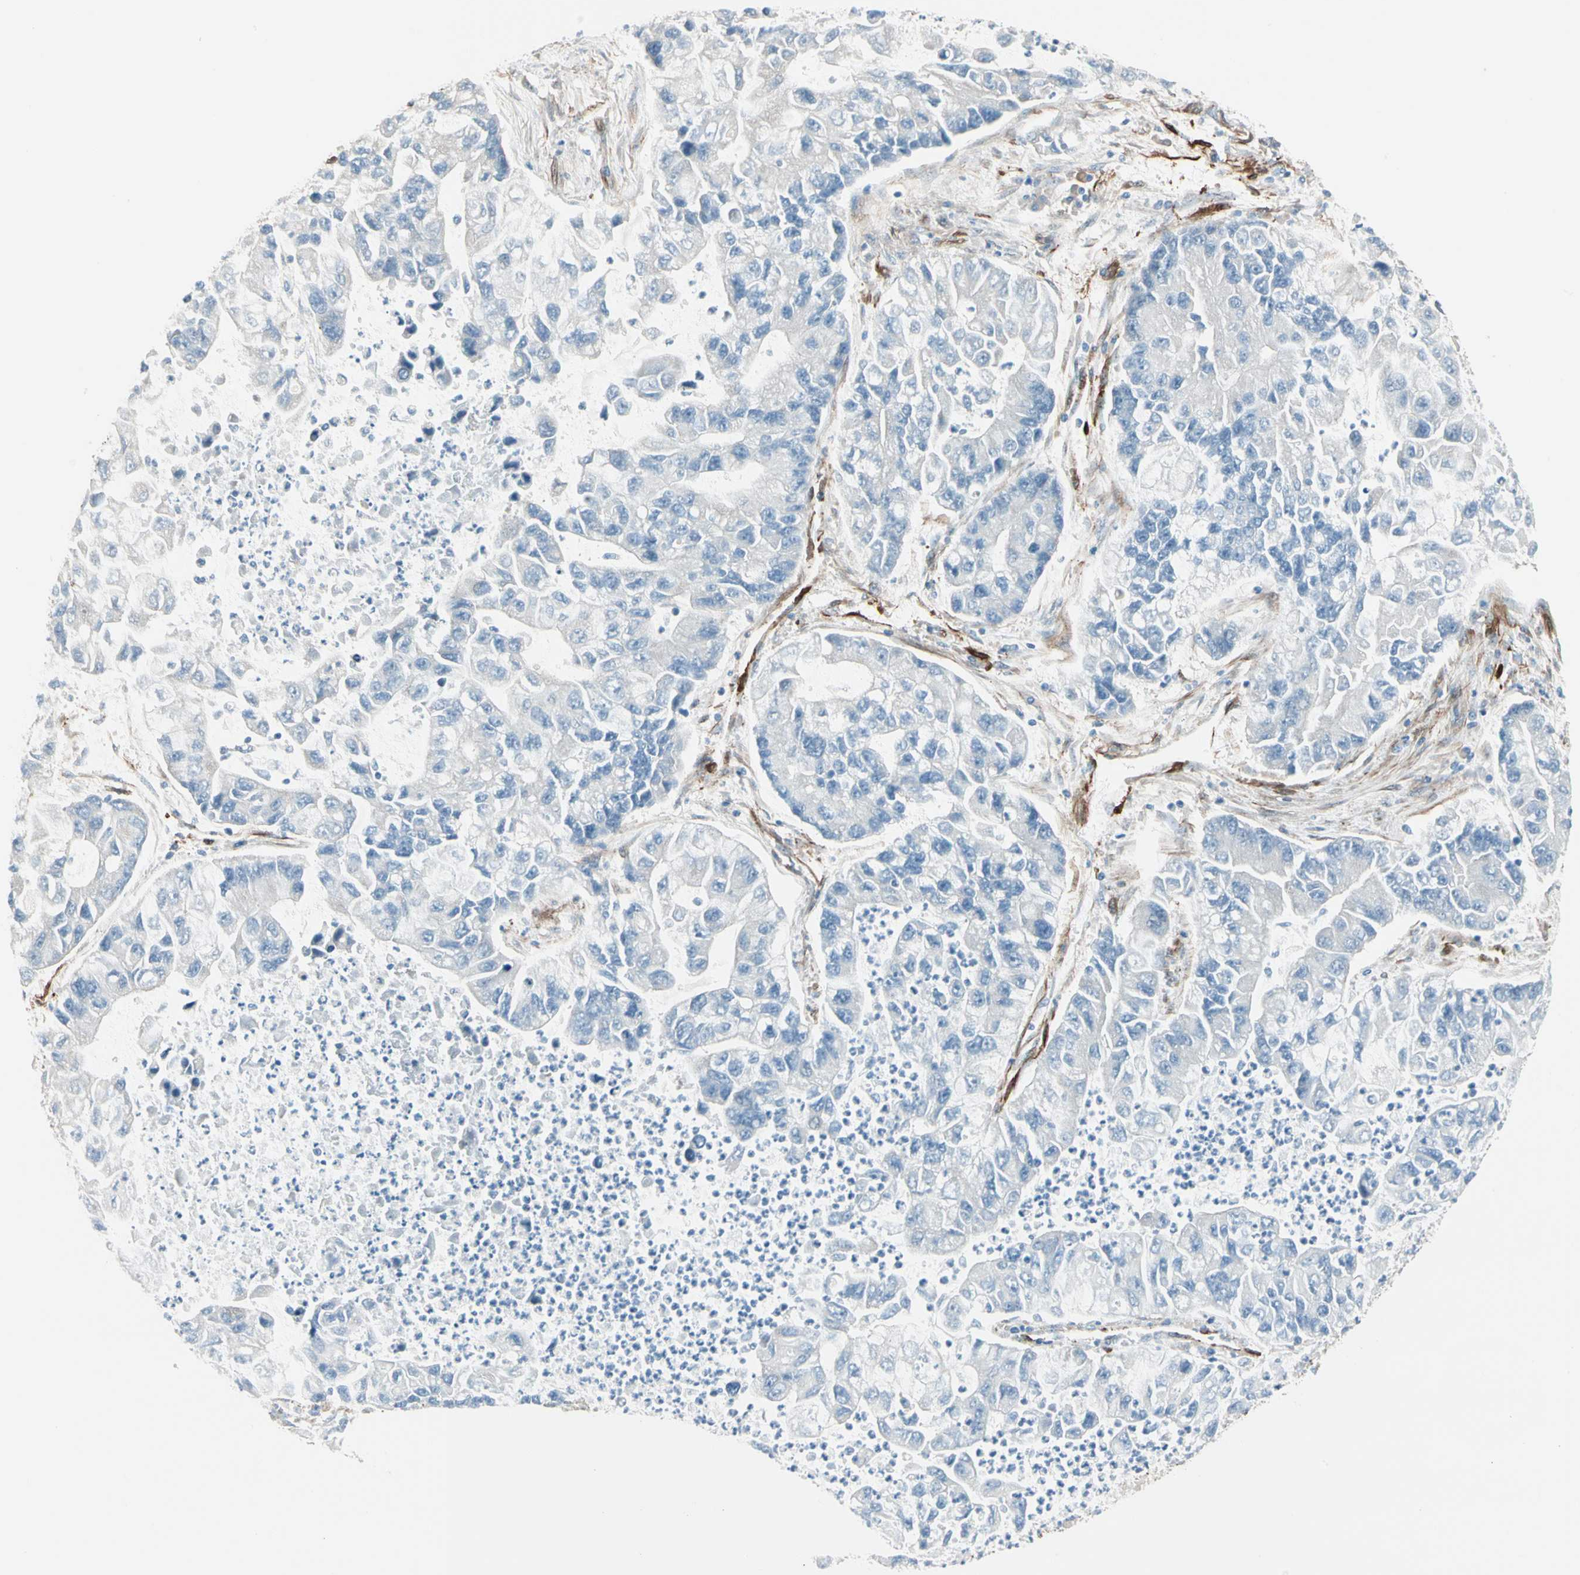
{"staining": {"intensity": "negative", "quantity": "none", "location": "none"}, "tissue": "lung cancer", "cell_type": "Tumor cells", "image_type": "cancer", "snomed": [{"axis": "morphology", "description": "Adenocarcinoma, NOS"}, {"axis": "topography", "description": "Lung"}], "caption": "An image of human lung cancer is negative for staining in tumor cells.", "gene": "CALD1", "patient": {"sex": "female", "age": 51}}